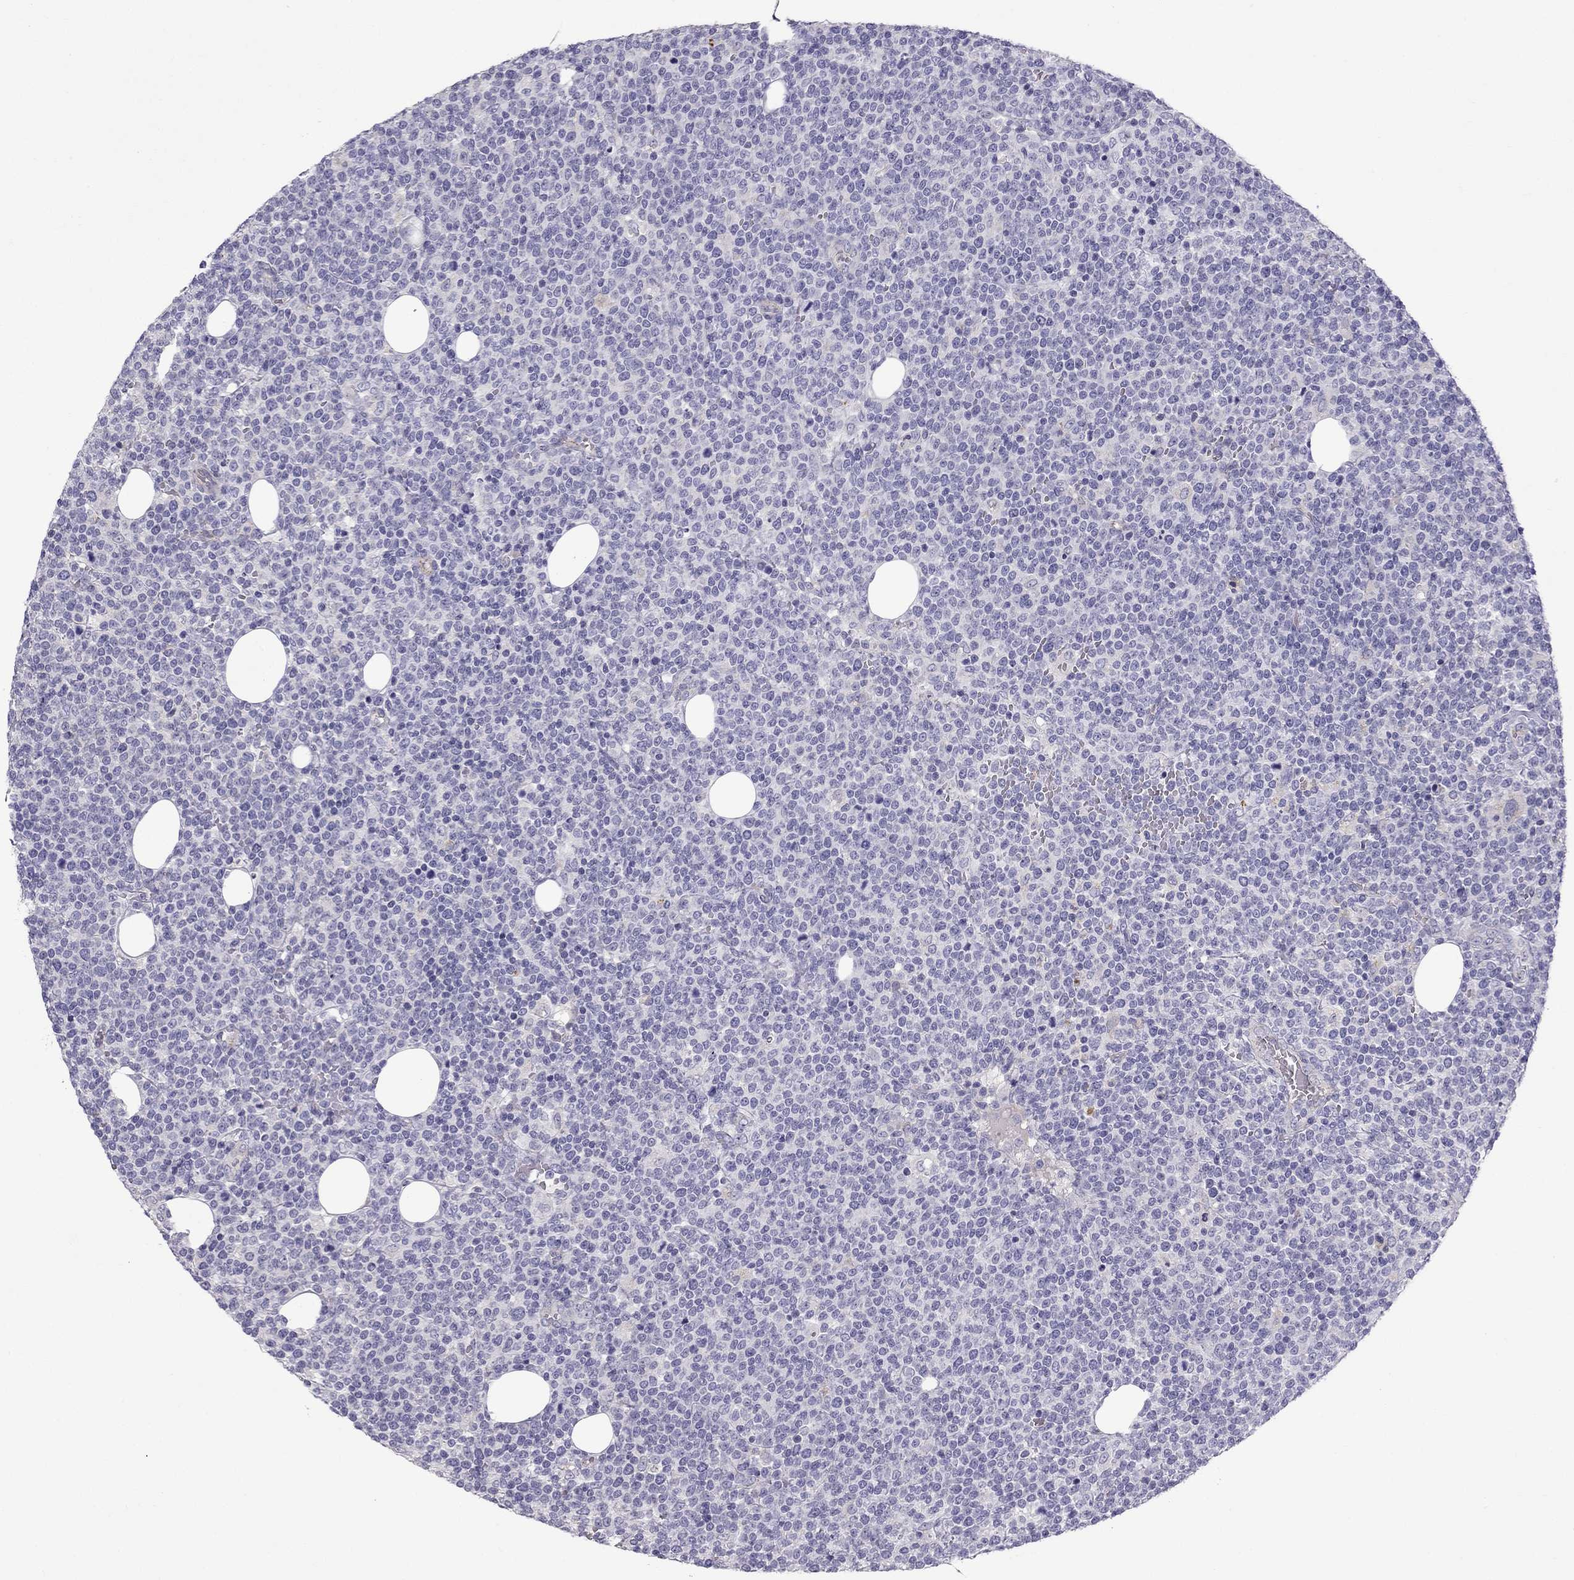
{"staining": {"intensity": "negative", "quantity": "none", "location": "none"}, "tissue": "lymphoma", "cell_type": "Tumor cells", "image_type": "cancer", "snomed": [{"axis": "morphology", "description": "Malignant lymphoma, non-Hodgkin's type, High grade"}, {"axis": "topography", "description": "Lymph node"}], "caption": "High power microscopy image of an immunohistochemistry (IHC) image of lymphoma, revealing no significant expression in tumor cells.", "gene": "STOML3", "patient": {"sex": "male", "age": 61}}